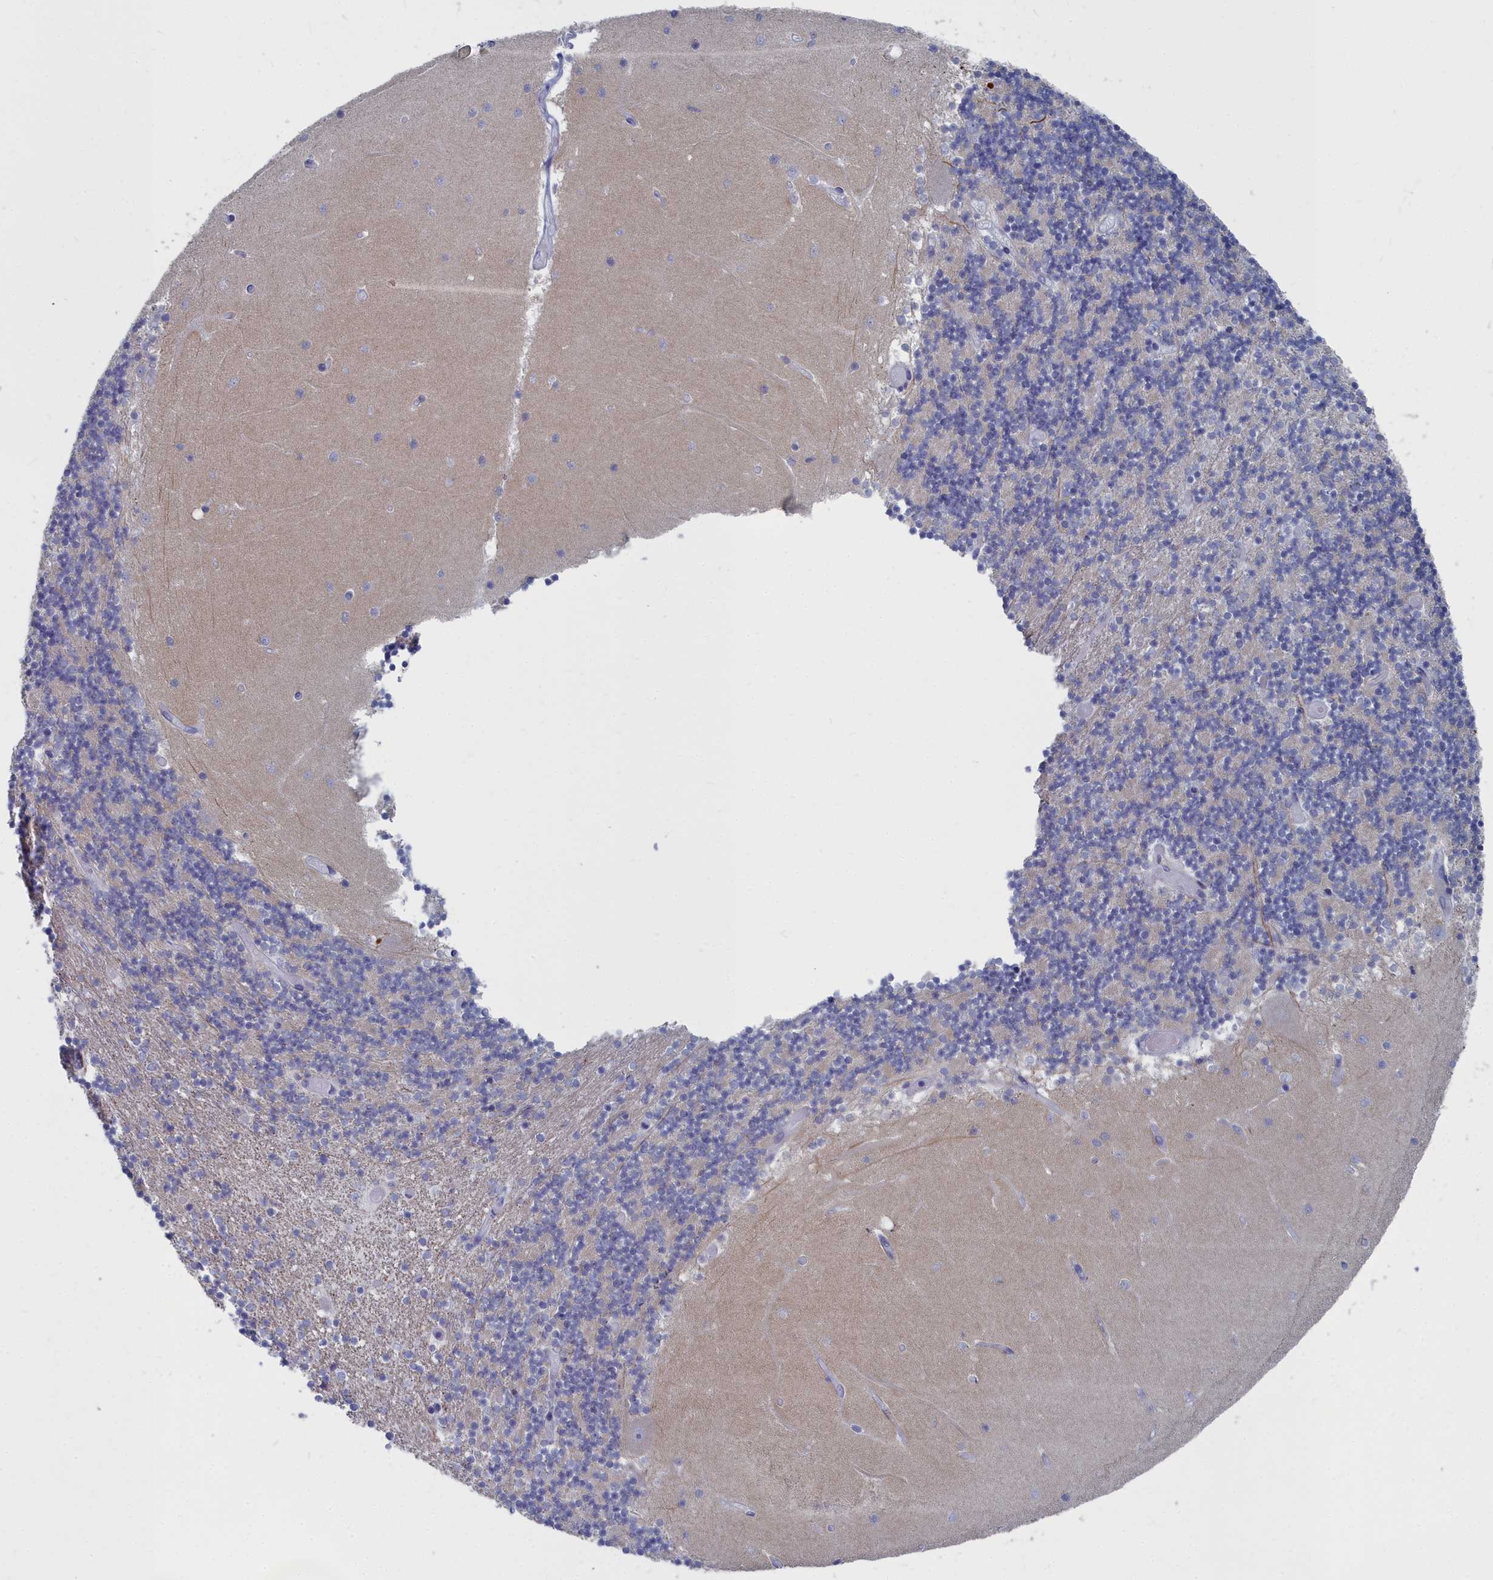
{"staining": {"intensity": "negative", "quantity": "none", "location": "none"}, "tissue": "cerebellum", "cell_type": "Cells in granular layer", "image_type": "normal", "snomed": [{"axis": "morphology", "description": "Normal tissue, NOS"}, {"axis": "topography", "description": "Cerebellum"}], "caption": "The immunohistochemistry (IHC) photomicrograph has no significant positivity in cells in granular layer of cerebellum.", "gene": "CCDC149", "patient": {"sex": "female", "age": 28}}